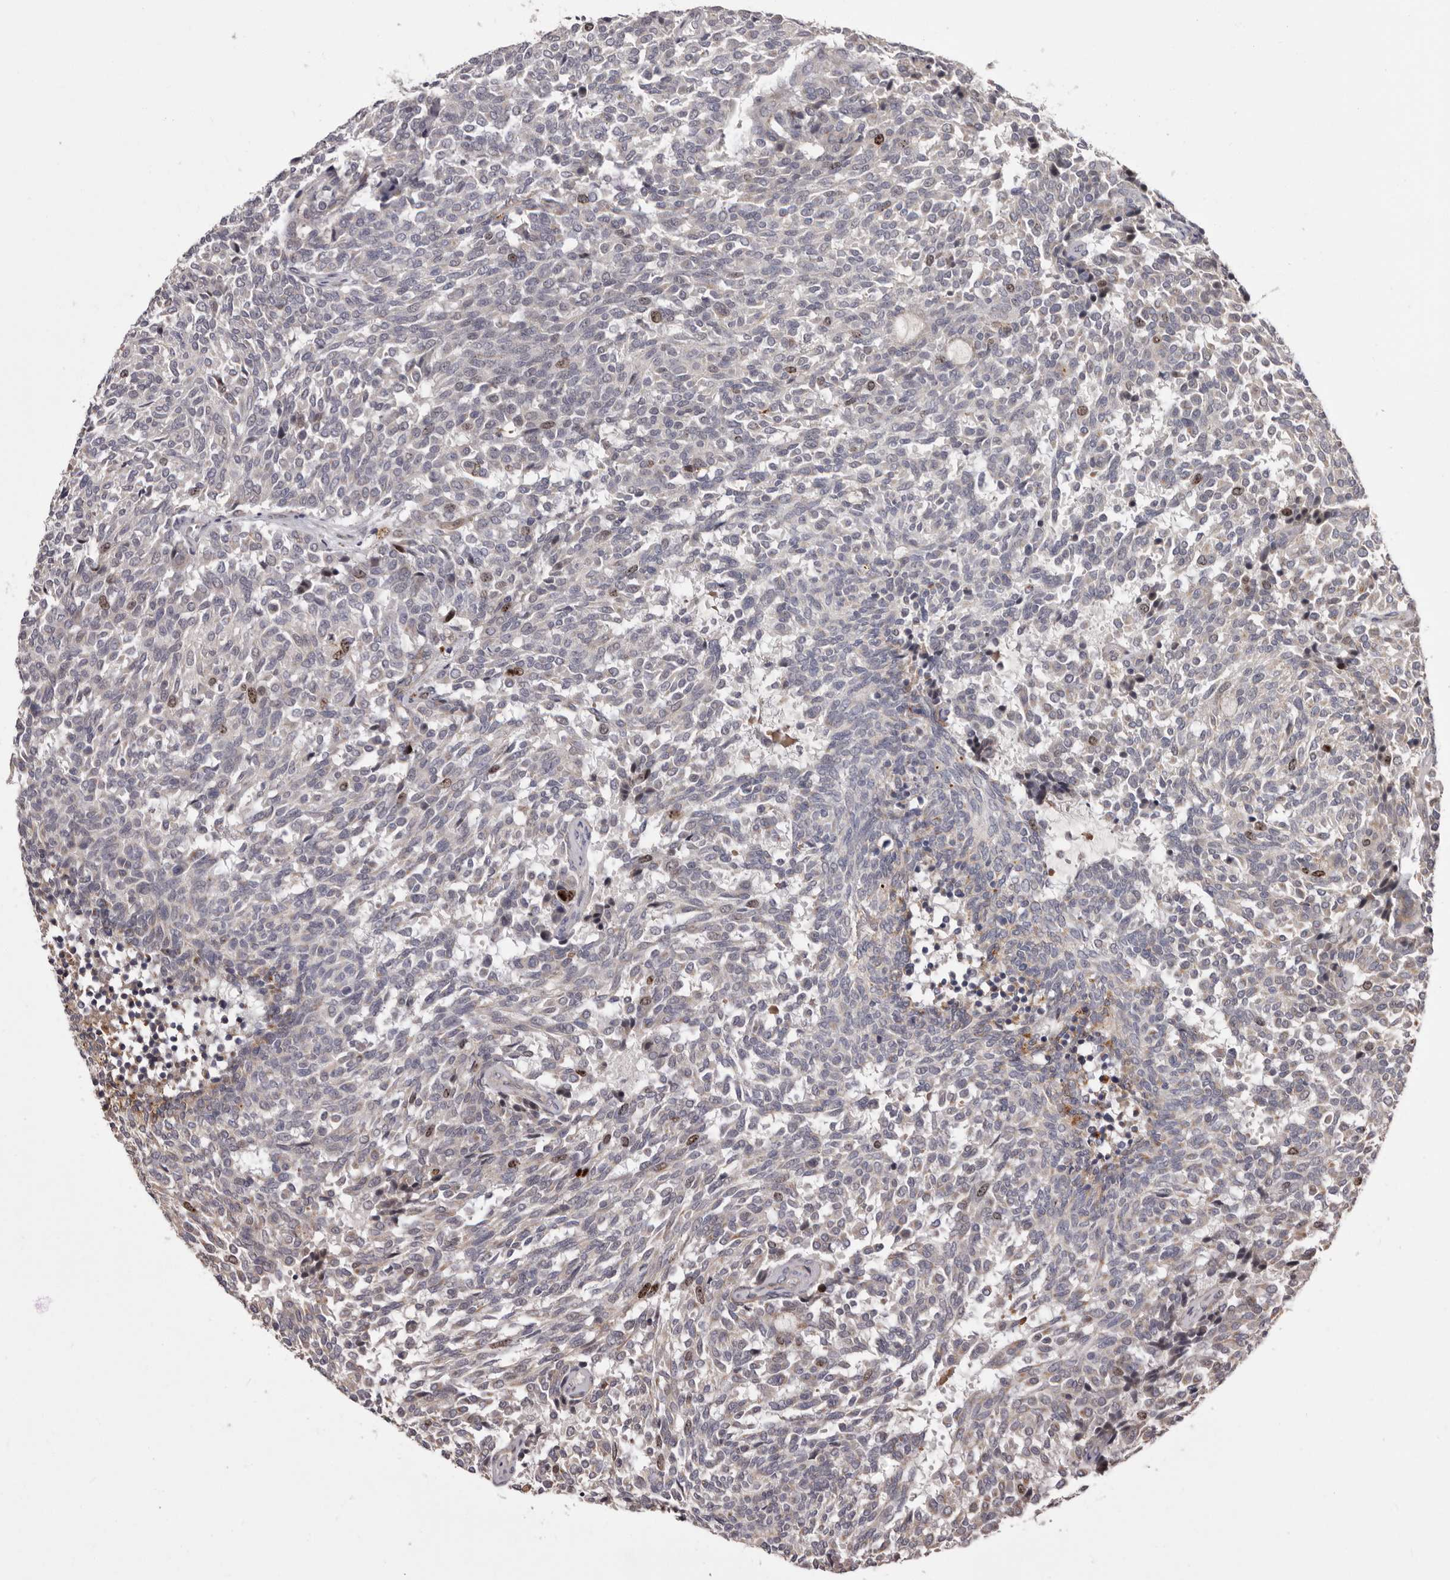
{"staining": {"intensity": "negative", "quantity": "none", "location": "none"}, "tissue": "carcinoid", "cell_type": "Tumor cells", "image_type": "cancer", "snomed": [{"axis": "morphology", "description": "Carcinoid, malignant, NOS"}, {"axis": "topography", "description": "Pancreas"}], "caption": "IHC histopathology image of human carcinoid (malignant) stained for a protein (brown), which shows no staining in tumor cells. The staining is performed using DAB brown chromogen with nuclei counter-stained in using hematoxylin.", "gene": "CDCA8", "patient": {"sex": "female", "age": 54}}